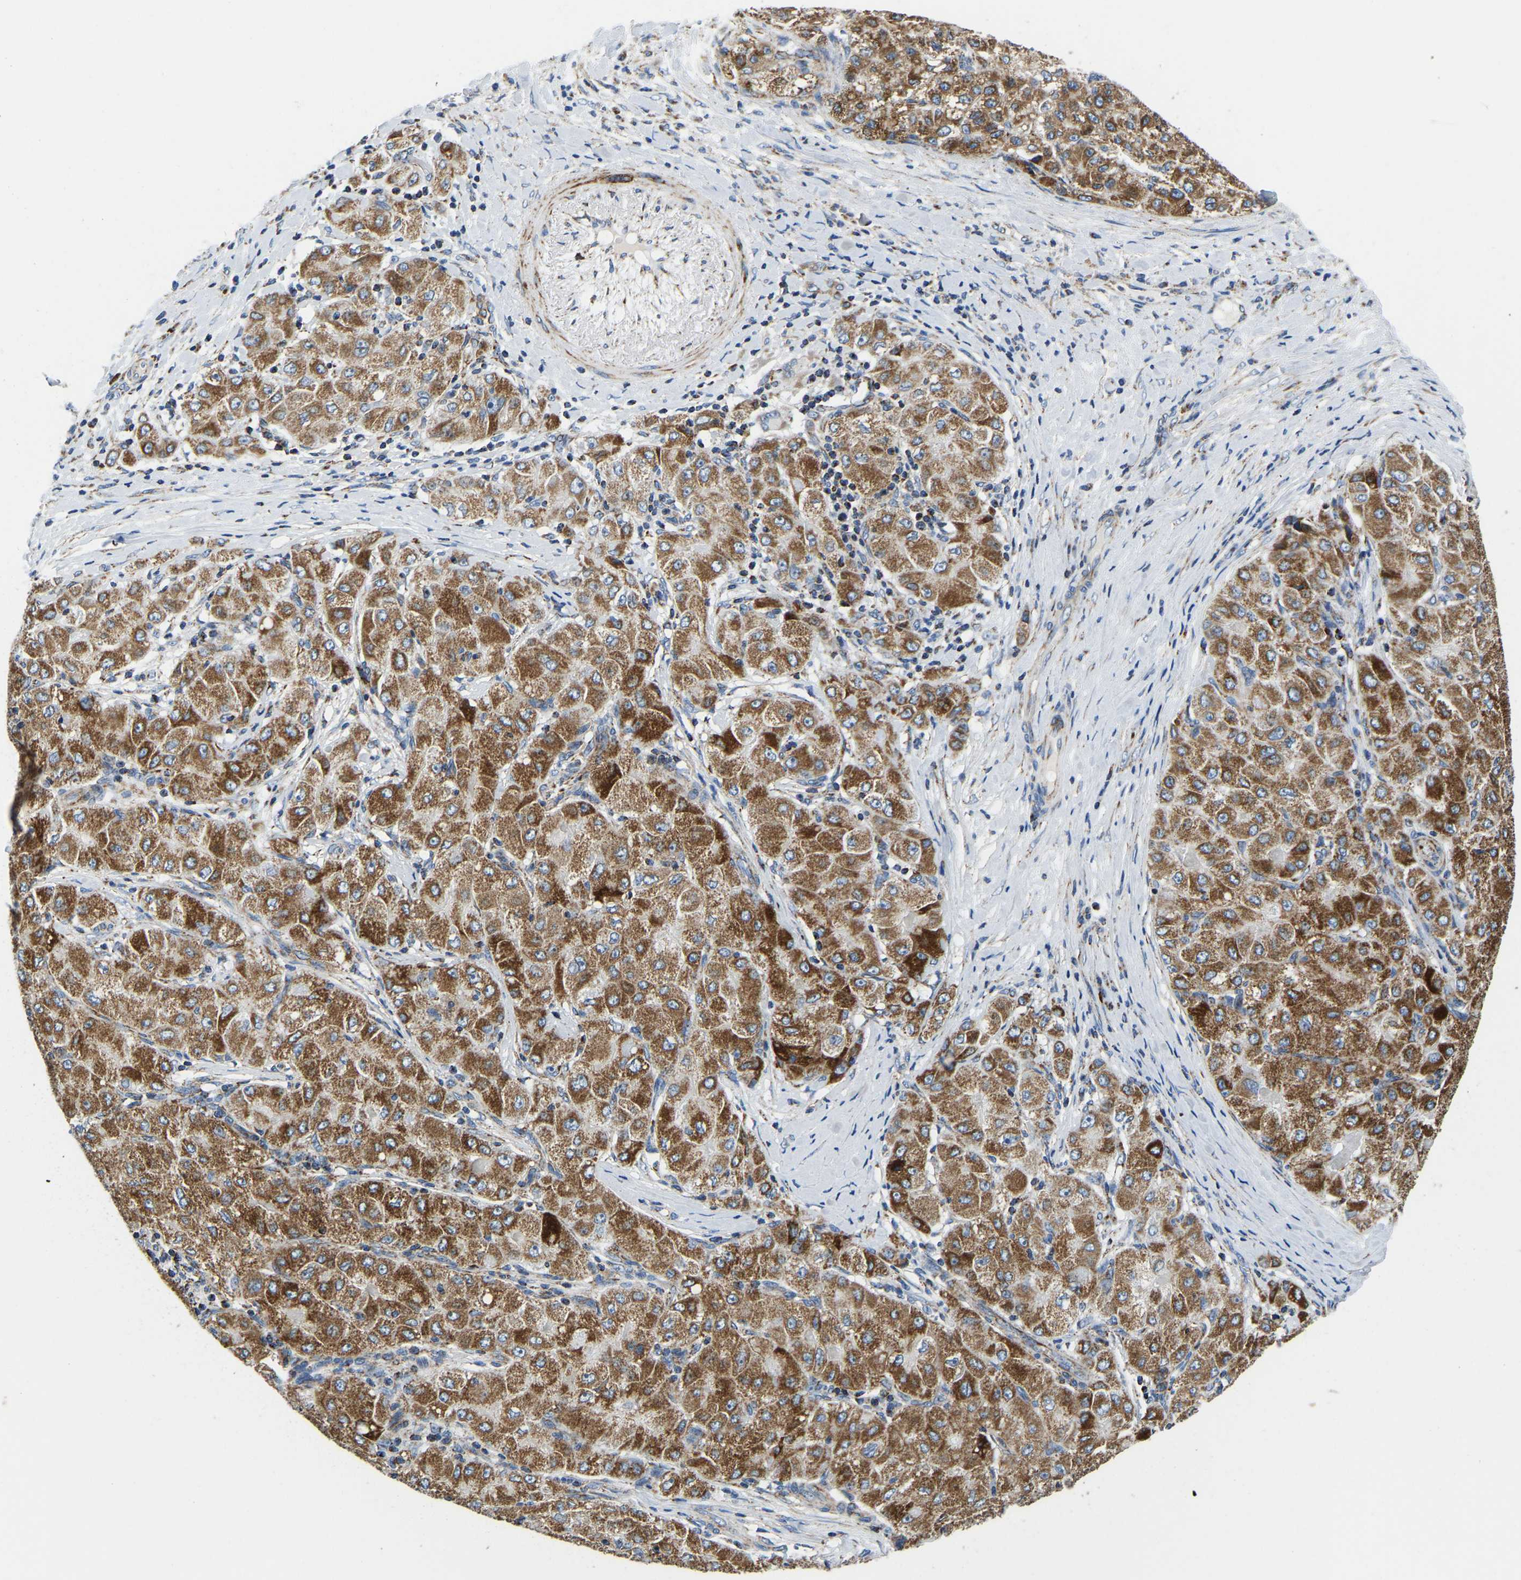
{"staining": {"intensity": "strong", "quantity": ">75%", "location": "cytoplasmic/membranous"}, "tissue": "liver cancer", "cell_type": "Tumor cells", "image_type": "cancer", "snomed": [{"axis": "morphology", "description": "Carcinoma, Hepatocellular, NOS"}, {"axis": "topography", "description": "Liver"}], "caption": "High-power microscopy captured an IHC histopathology image of liver hepatocellular carcinoma, revealing strong cytoplasmic/membranous positivity in approximately >75% of tumor cells. (DAB (3,3'-diaminobenzidine) IHC with brightfield microscopy, high magnification).", "gene": "SFXN1", "patient": {"sex": "male", "age": 80}}